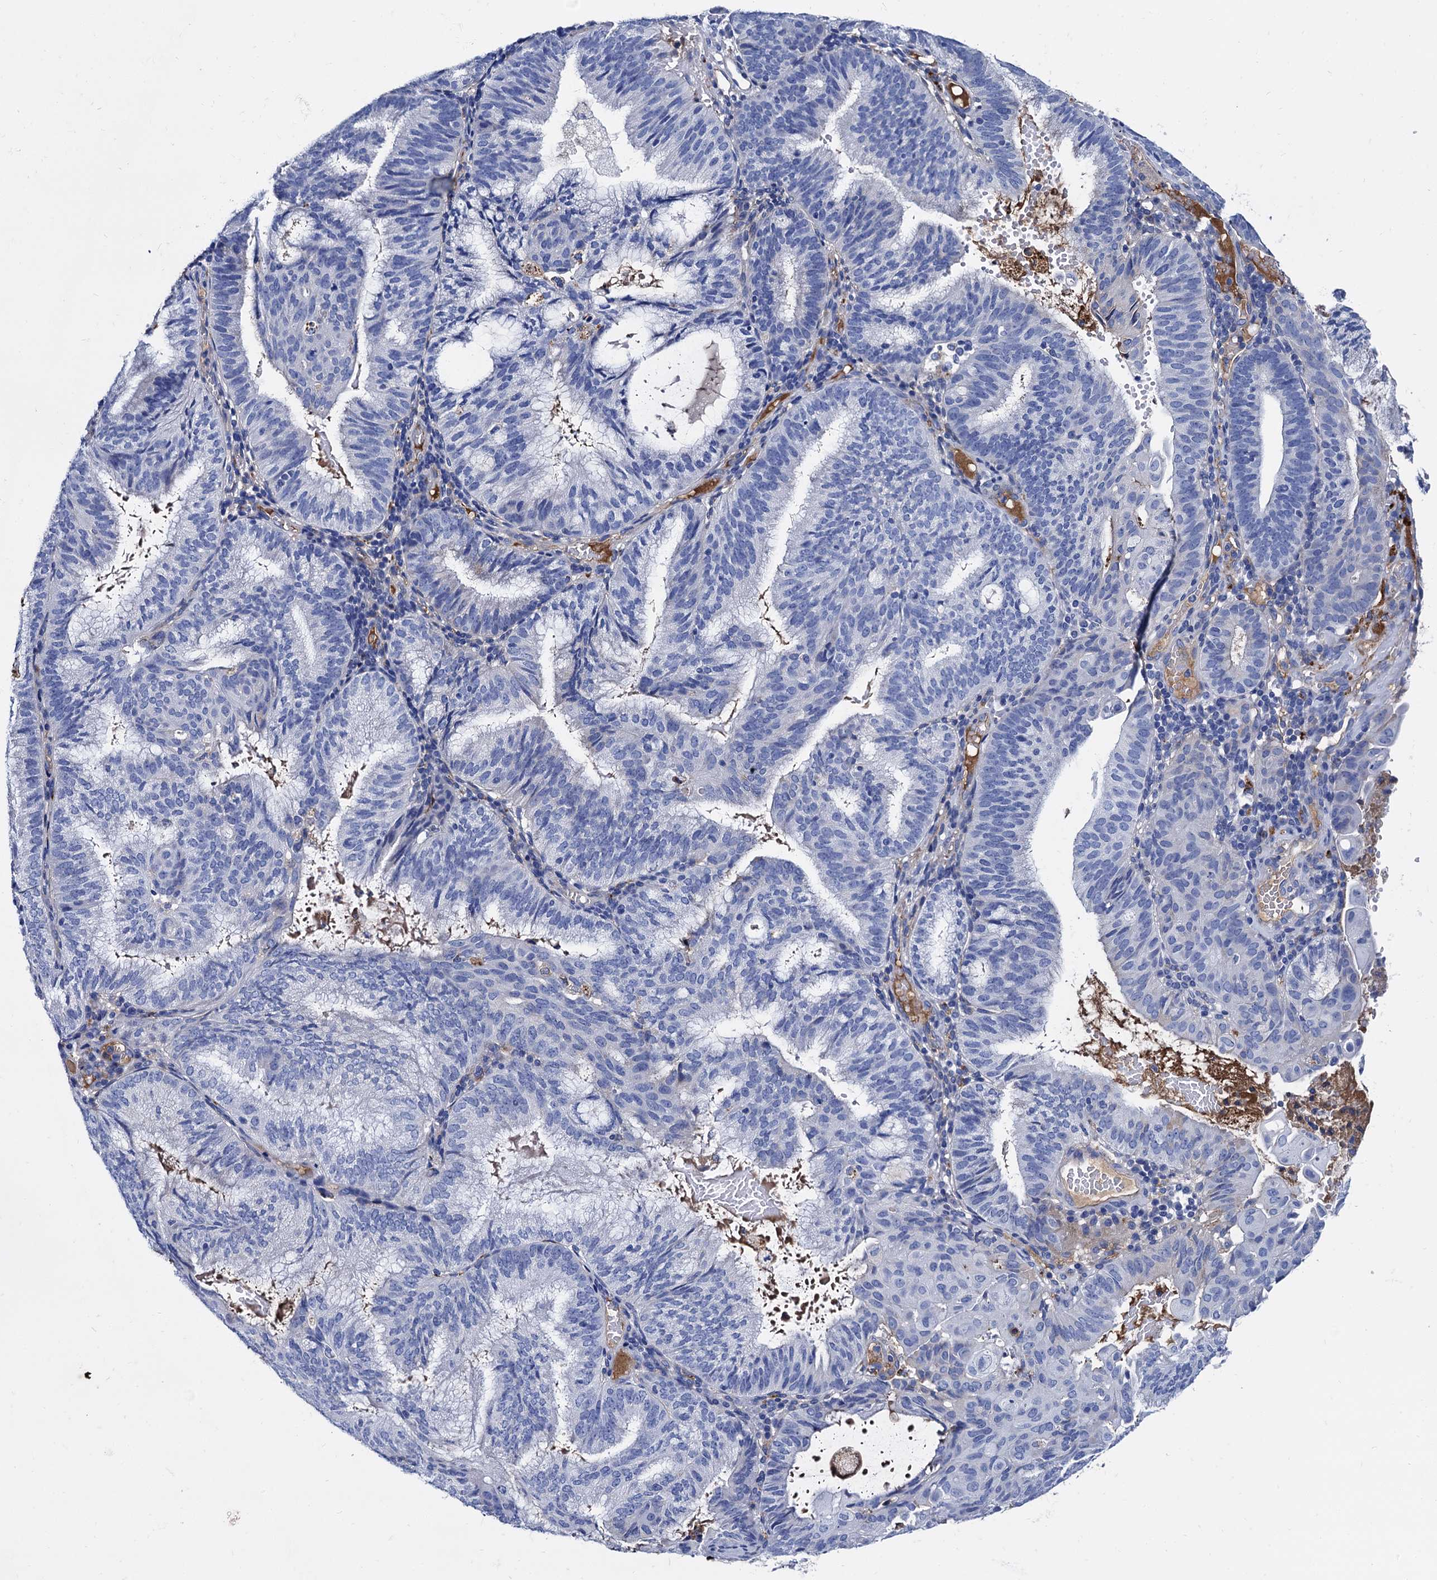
{"staining": {"intensity": "negative", "quantity": "none", "location": "none"}, "tissue": "endometrial cancer", "cell_type": "Tumor cells", "image_type": "cancer", "snomed": [{"axis": "morphology", "description": "Adenocarcinoma, NOS"}, {"axis": "topography", "description": "Endometrium"}], "caption": "This is an IHC histopathology image of endometrial cancer (adenocarcinoma). There is no expression in tumor cells.", "gene": "APOD", "patient": {"sex": "female", "age": 49}}